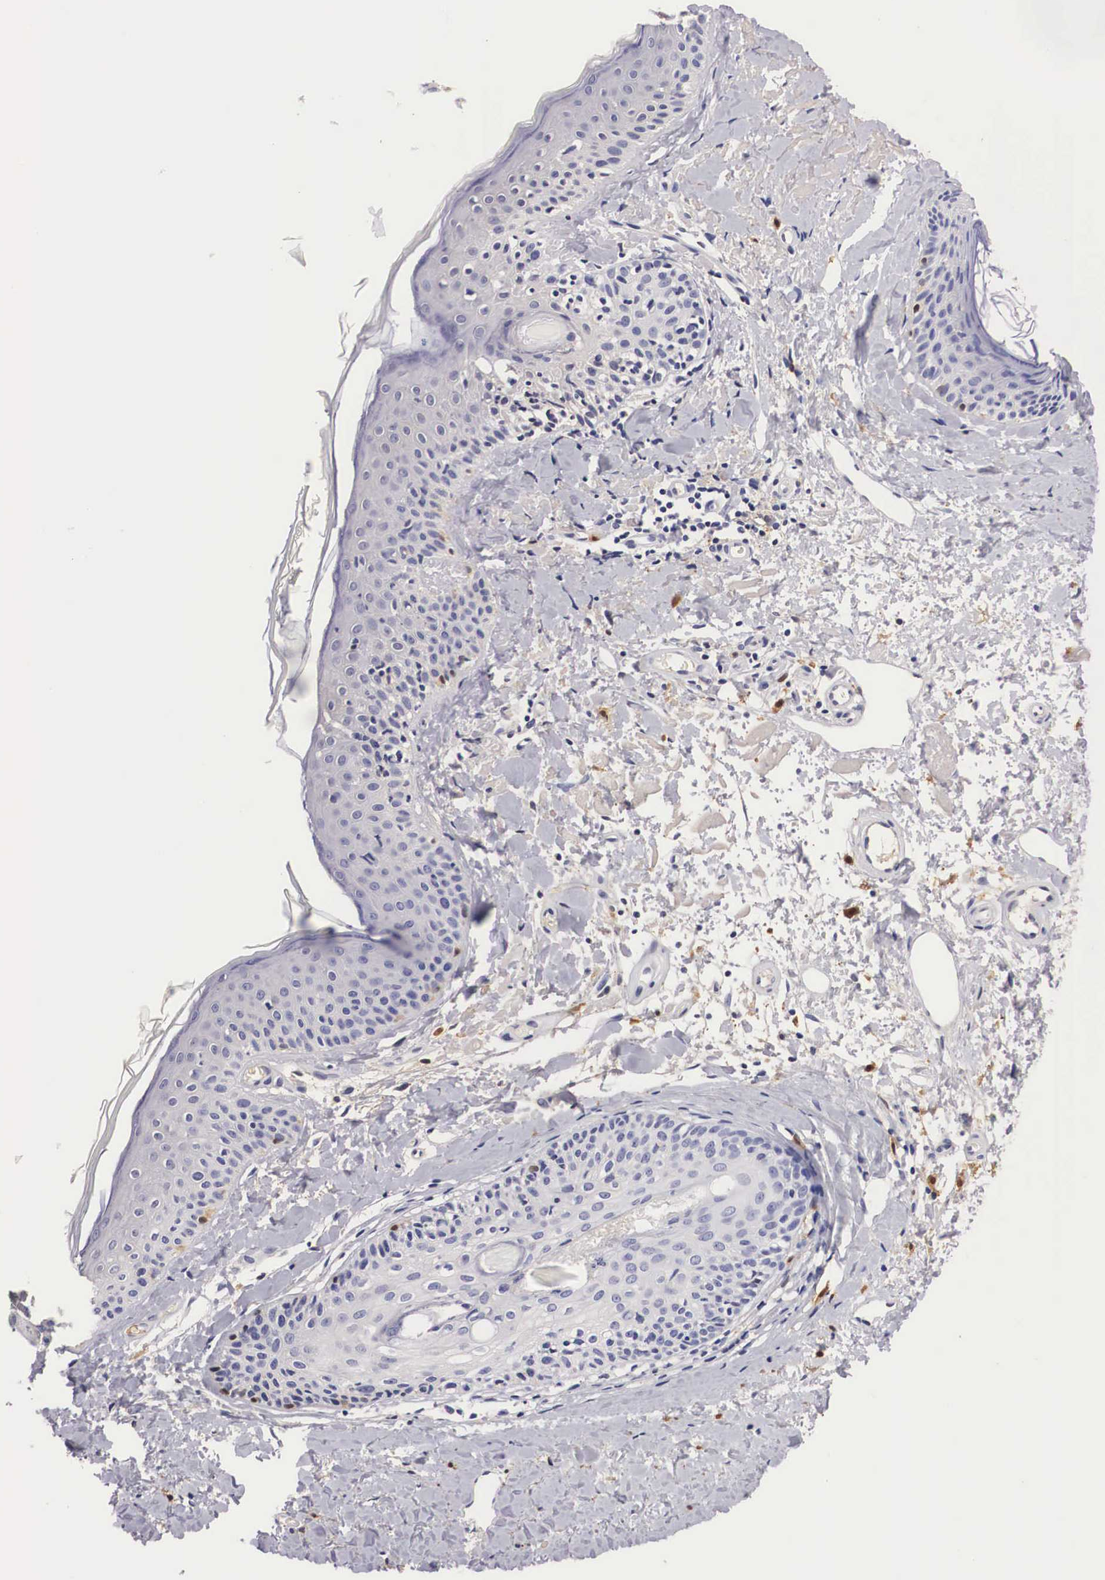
{"staining": {"intensity": "negative", "quantity": "none", "location": "none"}, "tissue": "skin", "cell_type": "Fibroblasts", "image_type": "normal", "snomed": [{"axis": "morphology", "description": "Normal tissue, NOS"}, {"axis": "topography", "description": "Skin"}], "caption": "A photomicrograph of skin stained for a protein demonstrates no brown staining in fibroblasts.", "gene": "RENBP", "patient": {"sex": "male", "age": 86}}